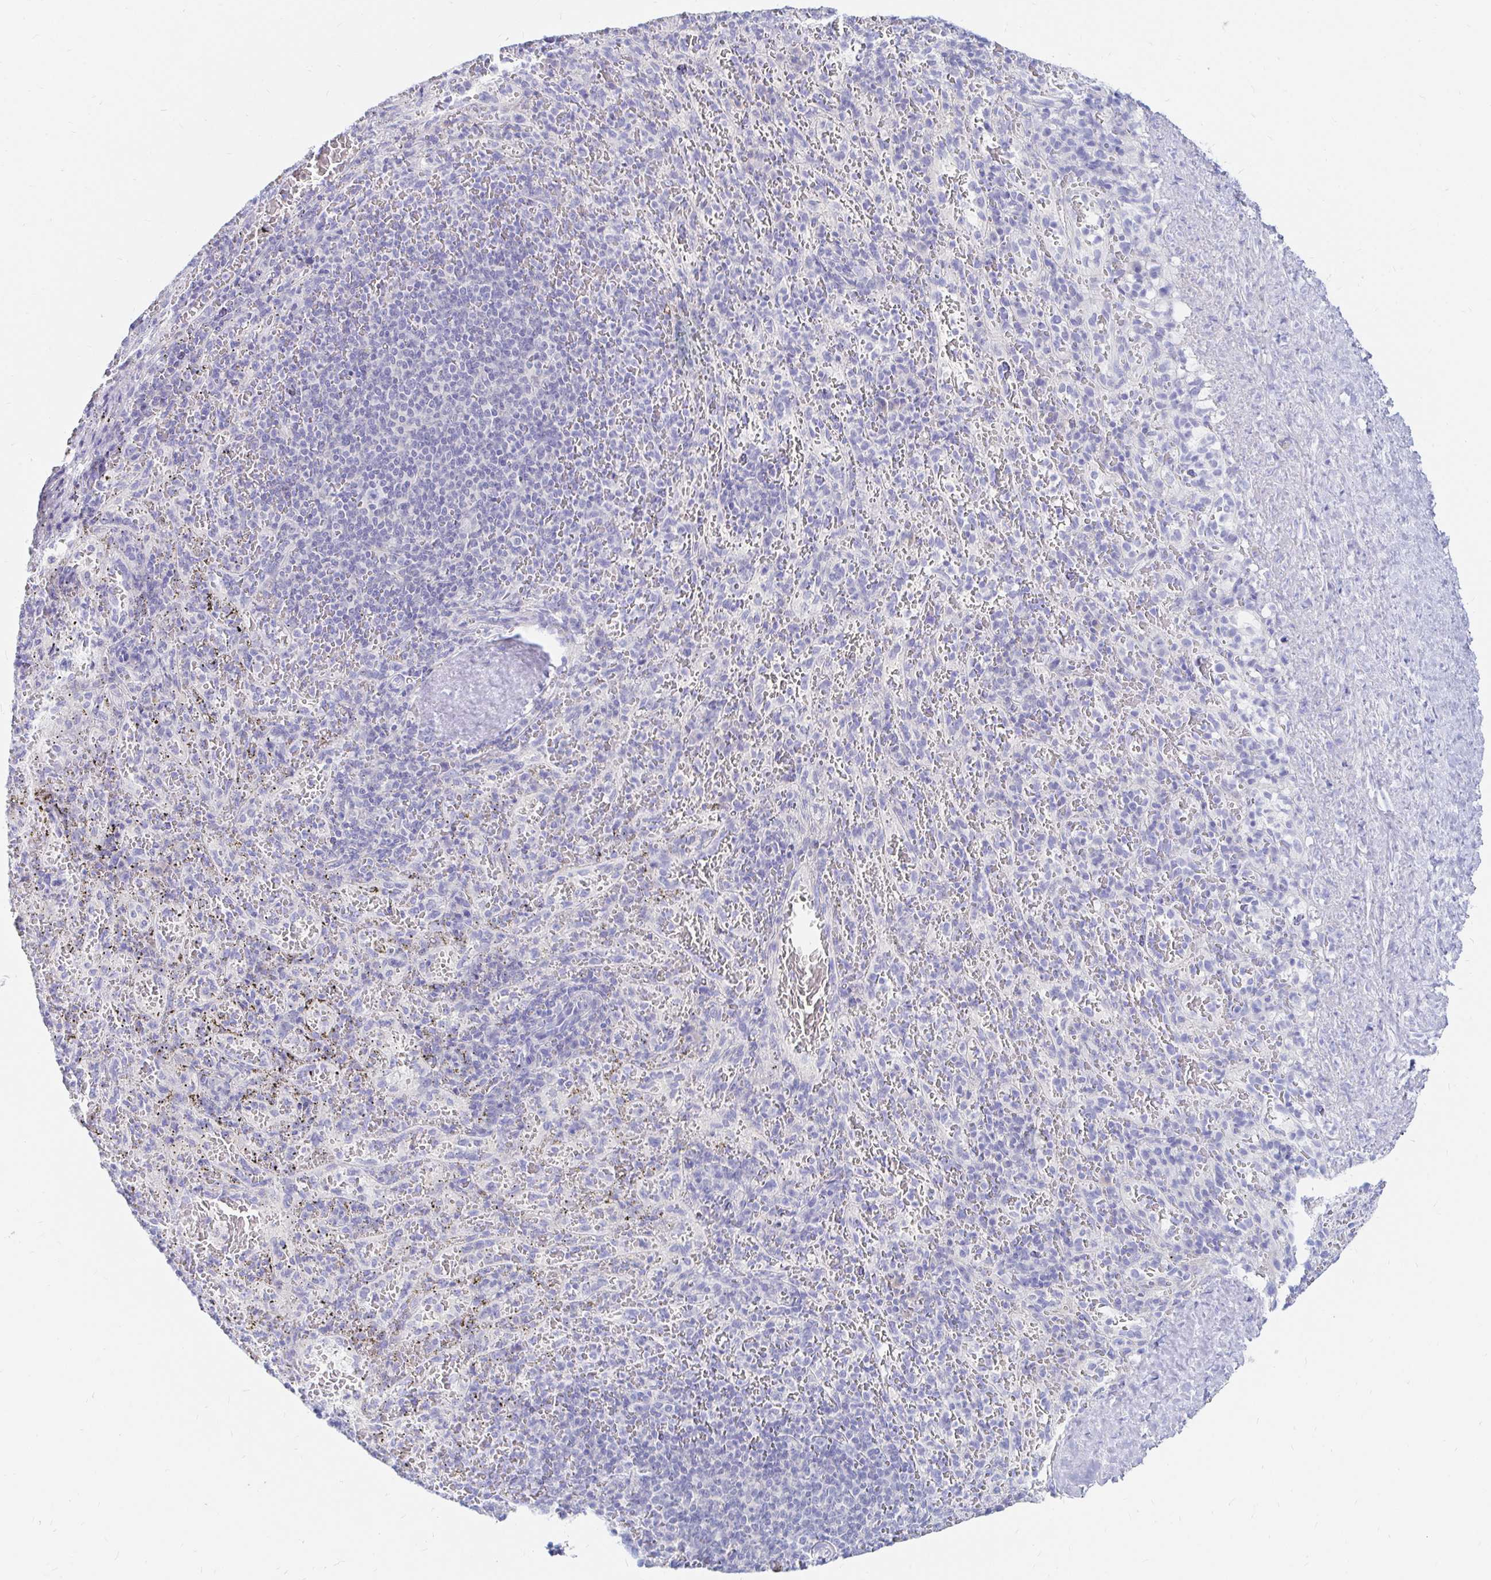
{"staining": {"intensity": "negative", "quantity": "none", "location": "none"}, "tissue": "spleen", "cell_type": "Cells in red pulp", "image_type": "normal", "snomed": [{"axis": "morphology", "description": "Normal tissue, NOS"}, {"axis": "topography", "description": "Spleen"}], "caption": "Cells in red pulp are negative for protein expression in normal human spleen. (DAB (3,3'-diaminobenzidine) IHC, high magnification).", "gene": "NR2E1", "patient": {"sex": "male", "age": 57}}